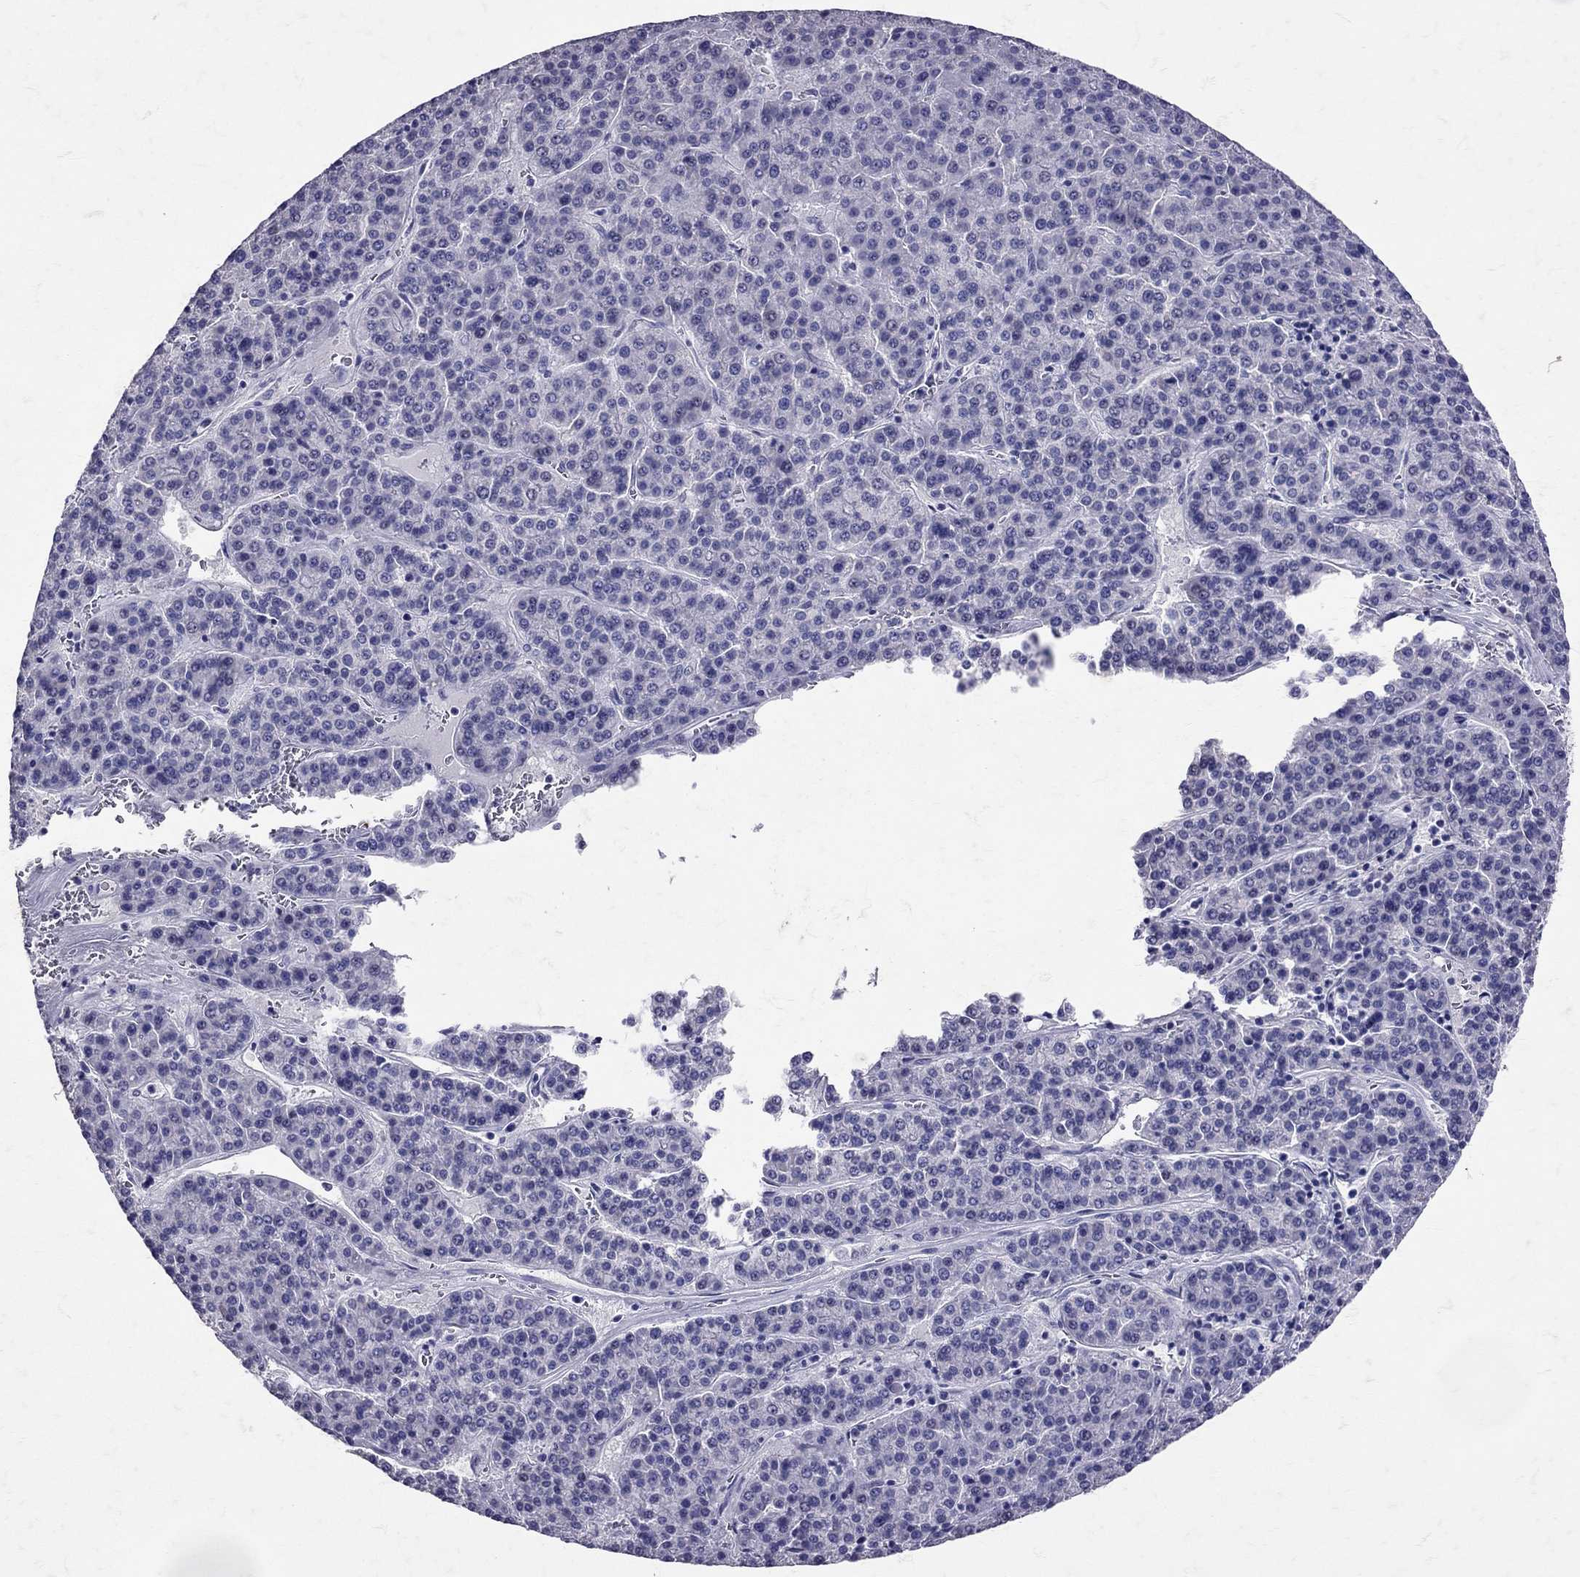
{"staining": {"intensity": "negative", "quantity": "none", "location": "none"}, "tissue": "liver cancer", "cell_type": "Tumor cells", "image_type": "cancer", "snomed": [{"axis": "morphology", "description": "Carcinoma, Hepatocellular, NOS"}, {"axis": "topography", "description": "Liver"}], "caption": "Tumor cells show no significant staining in hepatocellular carcinoma (liver).", "gene": "SST", "patient": {"sex": "female", "age": 58}}